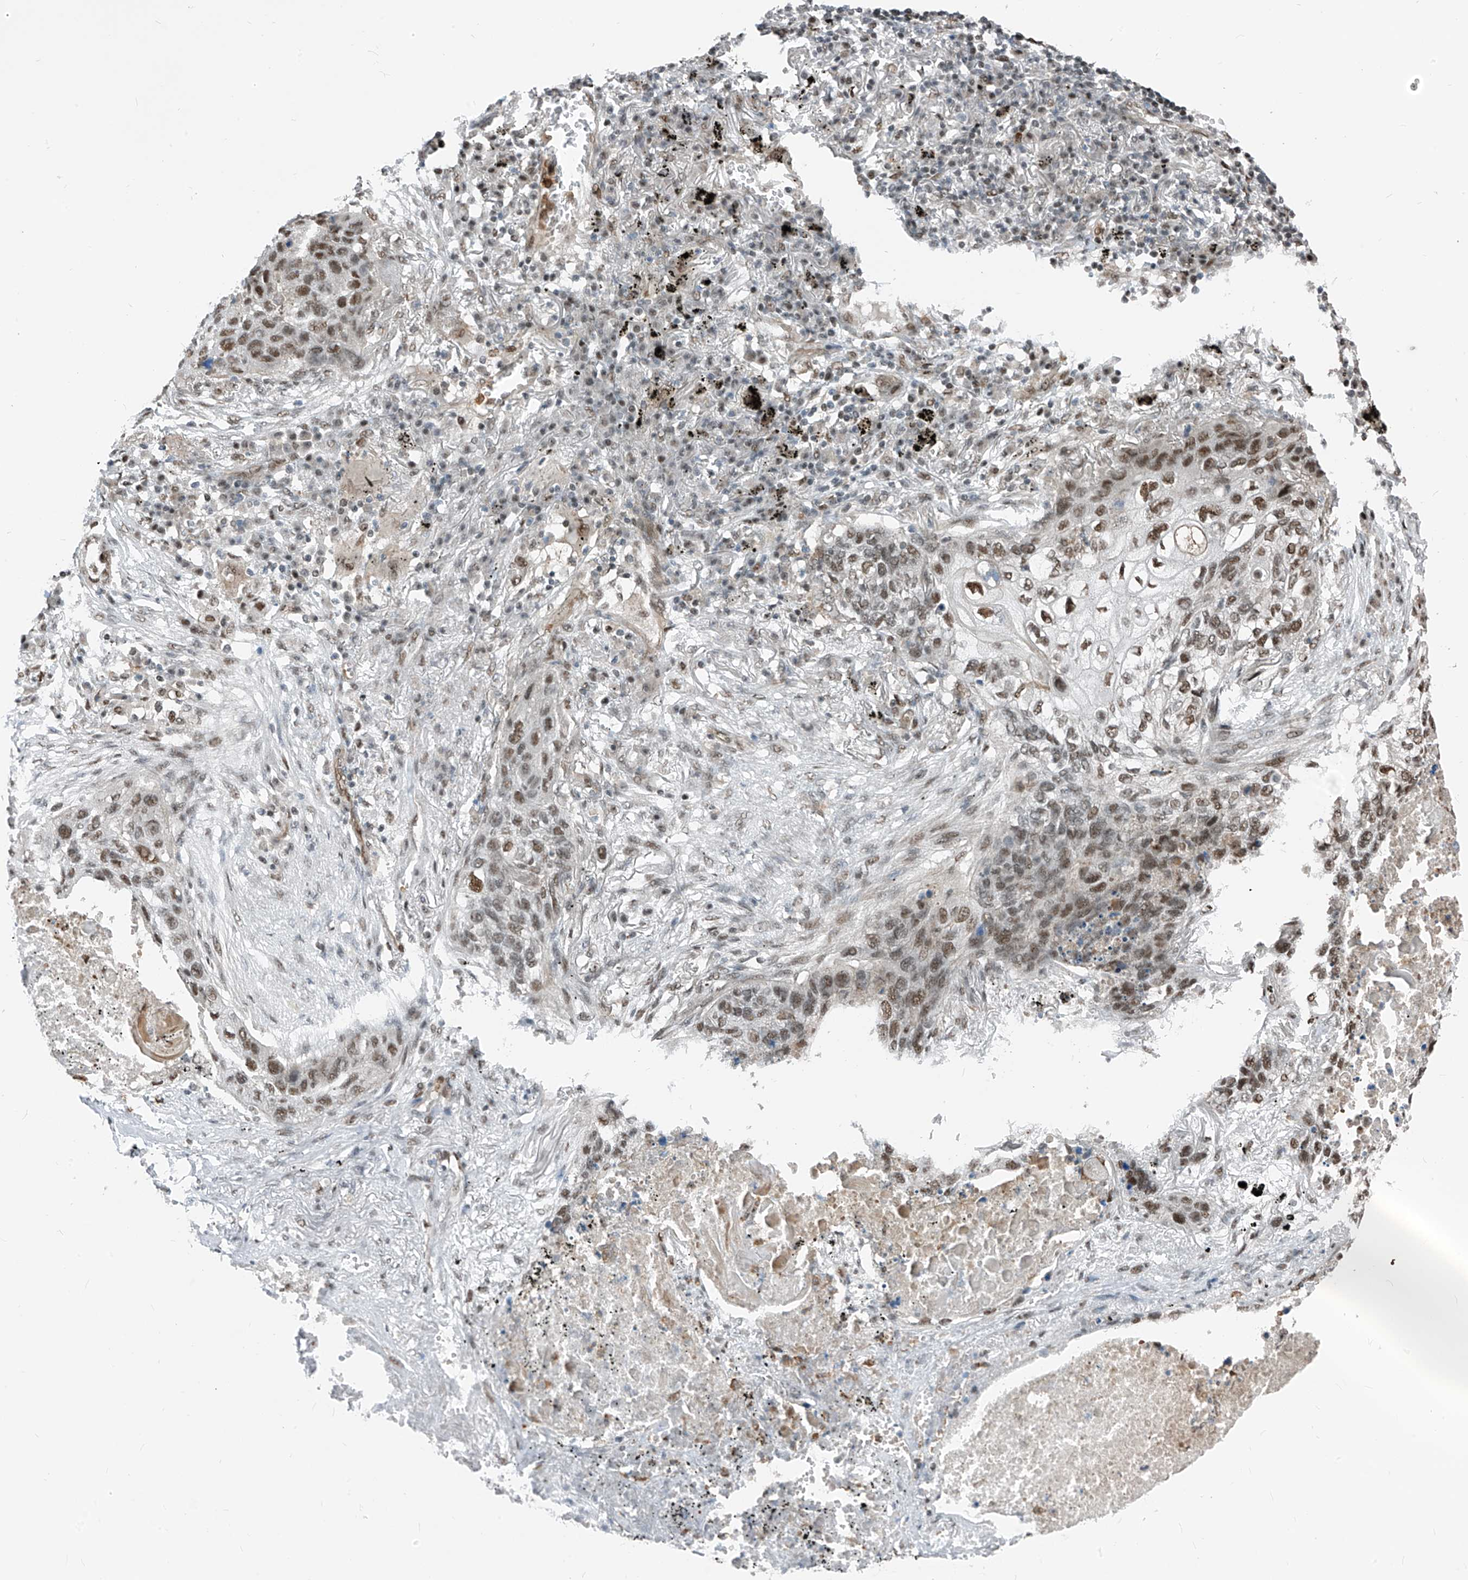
{"staining": {"intensity": "moderate", "quantity": ">75%", "location": "nuclear"}, "tissue": "lung cancer", "cell_type": "Tumor cells", "image_type": "cancer", "snomed": [{"axis": "morphology", "description": "Squamous cell carcinoma, NOS"}, {"axis": "topography", "description": "Lung"}], "caption": "Immunohistochemistry (IHC) (DAB) staining of lung cancer displays moderate nuclear protein expression in approximately >75% of tumor cells.", "gene": "RBP7", "patient": {"sex": "female", "age": 63}}